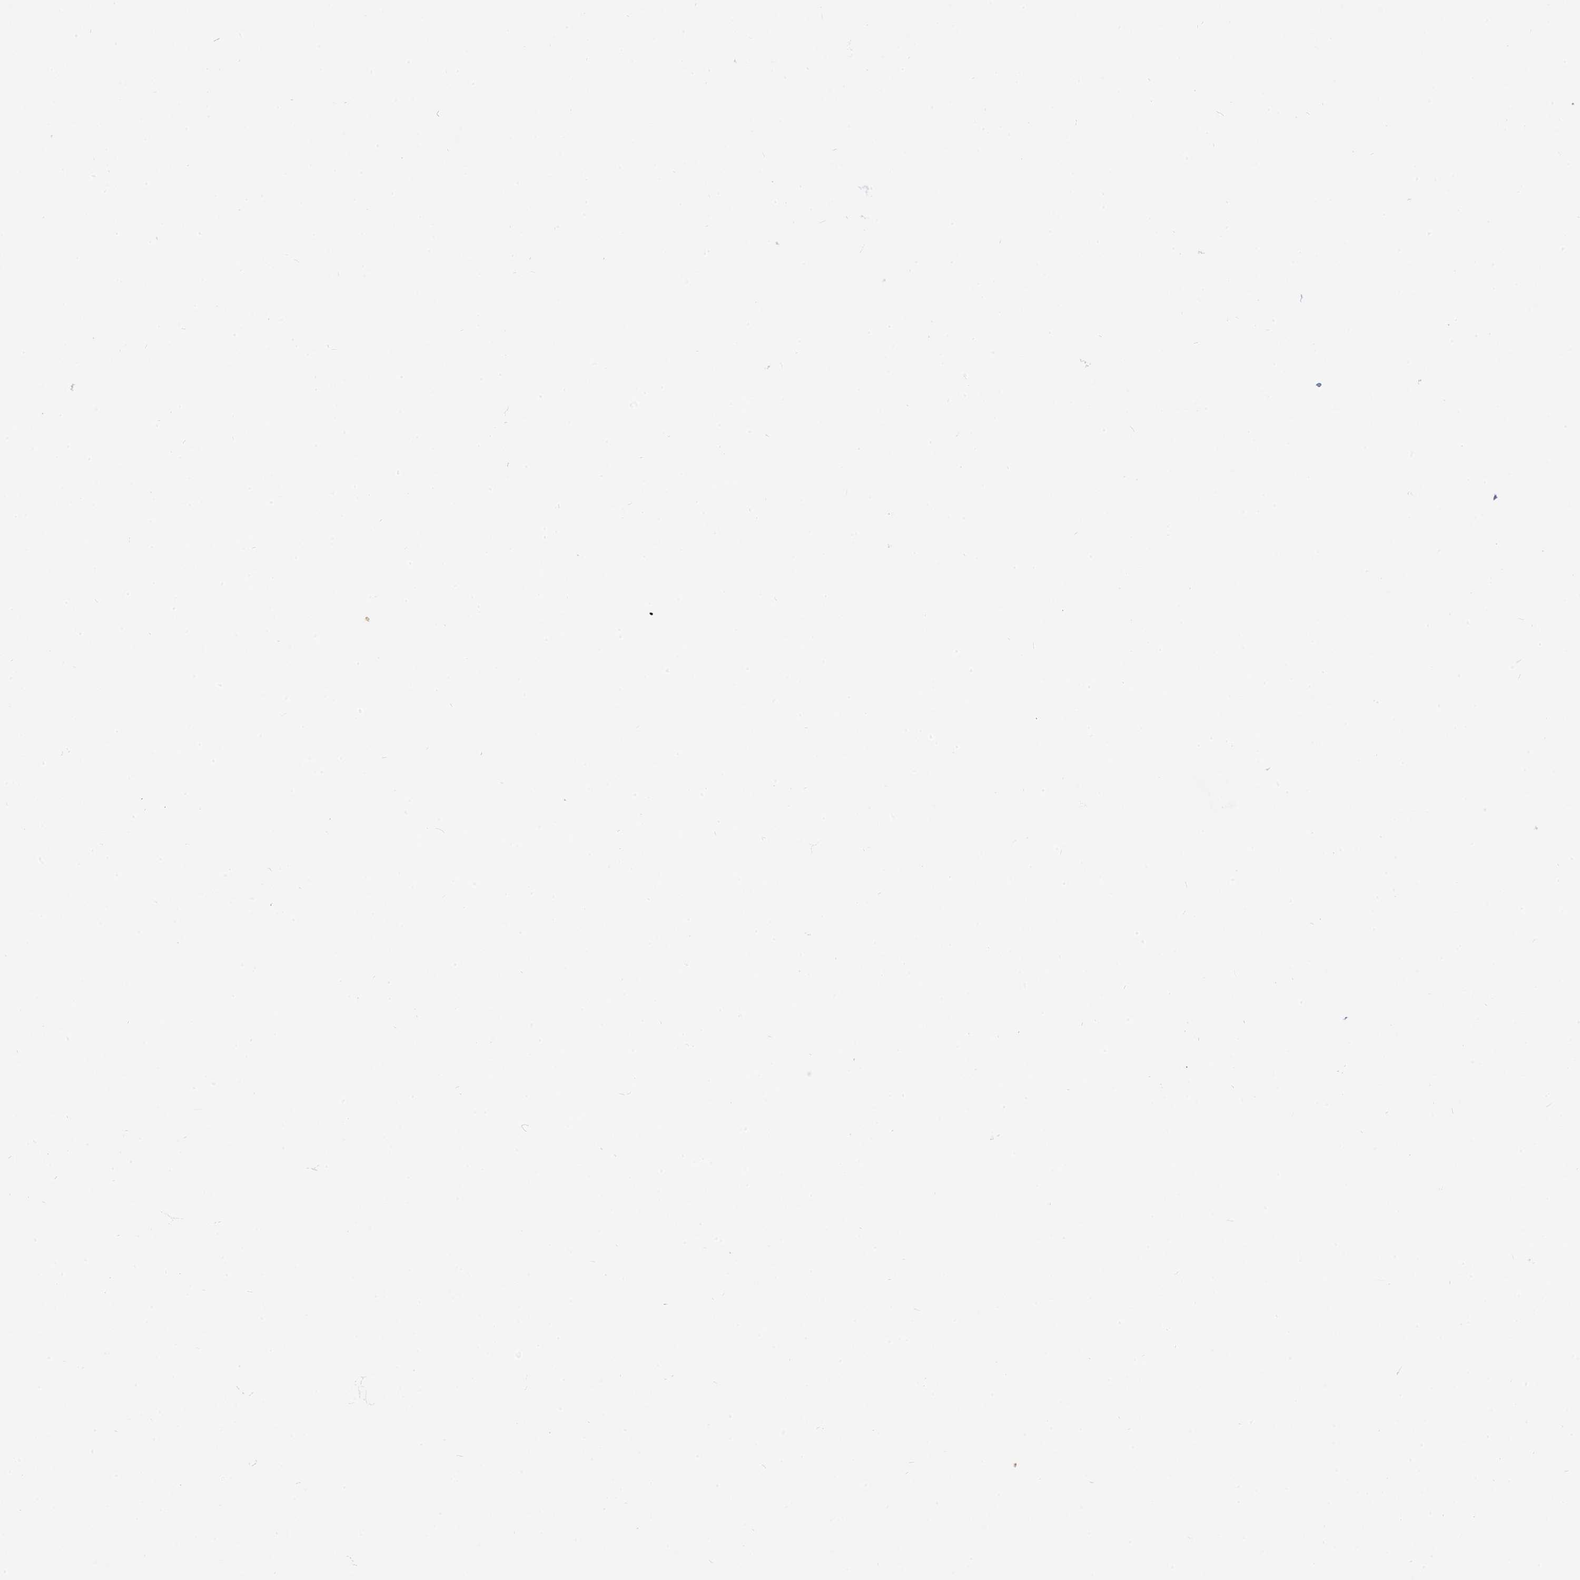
{"staining": {"intensity": "moderate", "quantity": "<25%", "location": "cytoplasmic/membranous"}, "tissue": "parathyroid gland", "cell_type": "Glandular cells", "image_type": "normal", "snomed": [{"axis": "morphology", "description": "Normal tissue, NOS"}, {"axis": "topography", "description": "Parathyroid gland"}], "caption": "Immunohistochemical staining of normal parathyroid gland displays <25% levels of moderate cytoplasmic/membranous protein positivity in about <25% of glandular cells. (DAB IHC, brown staining for protein, blue staining for nuclei).", "gene": "GLB1L3", "patient": {"sex": "female", "age": 71}}